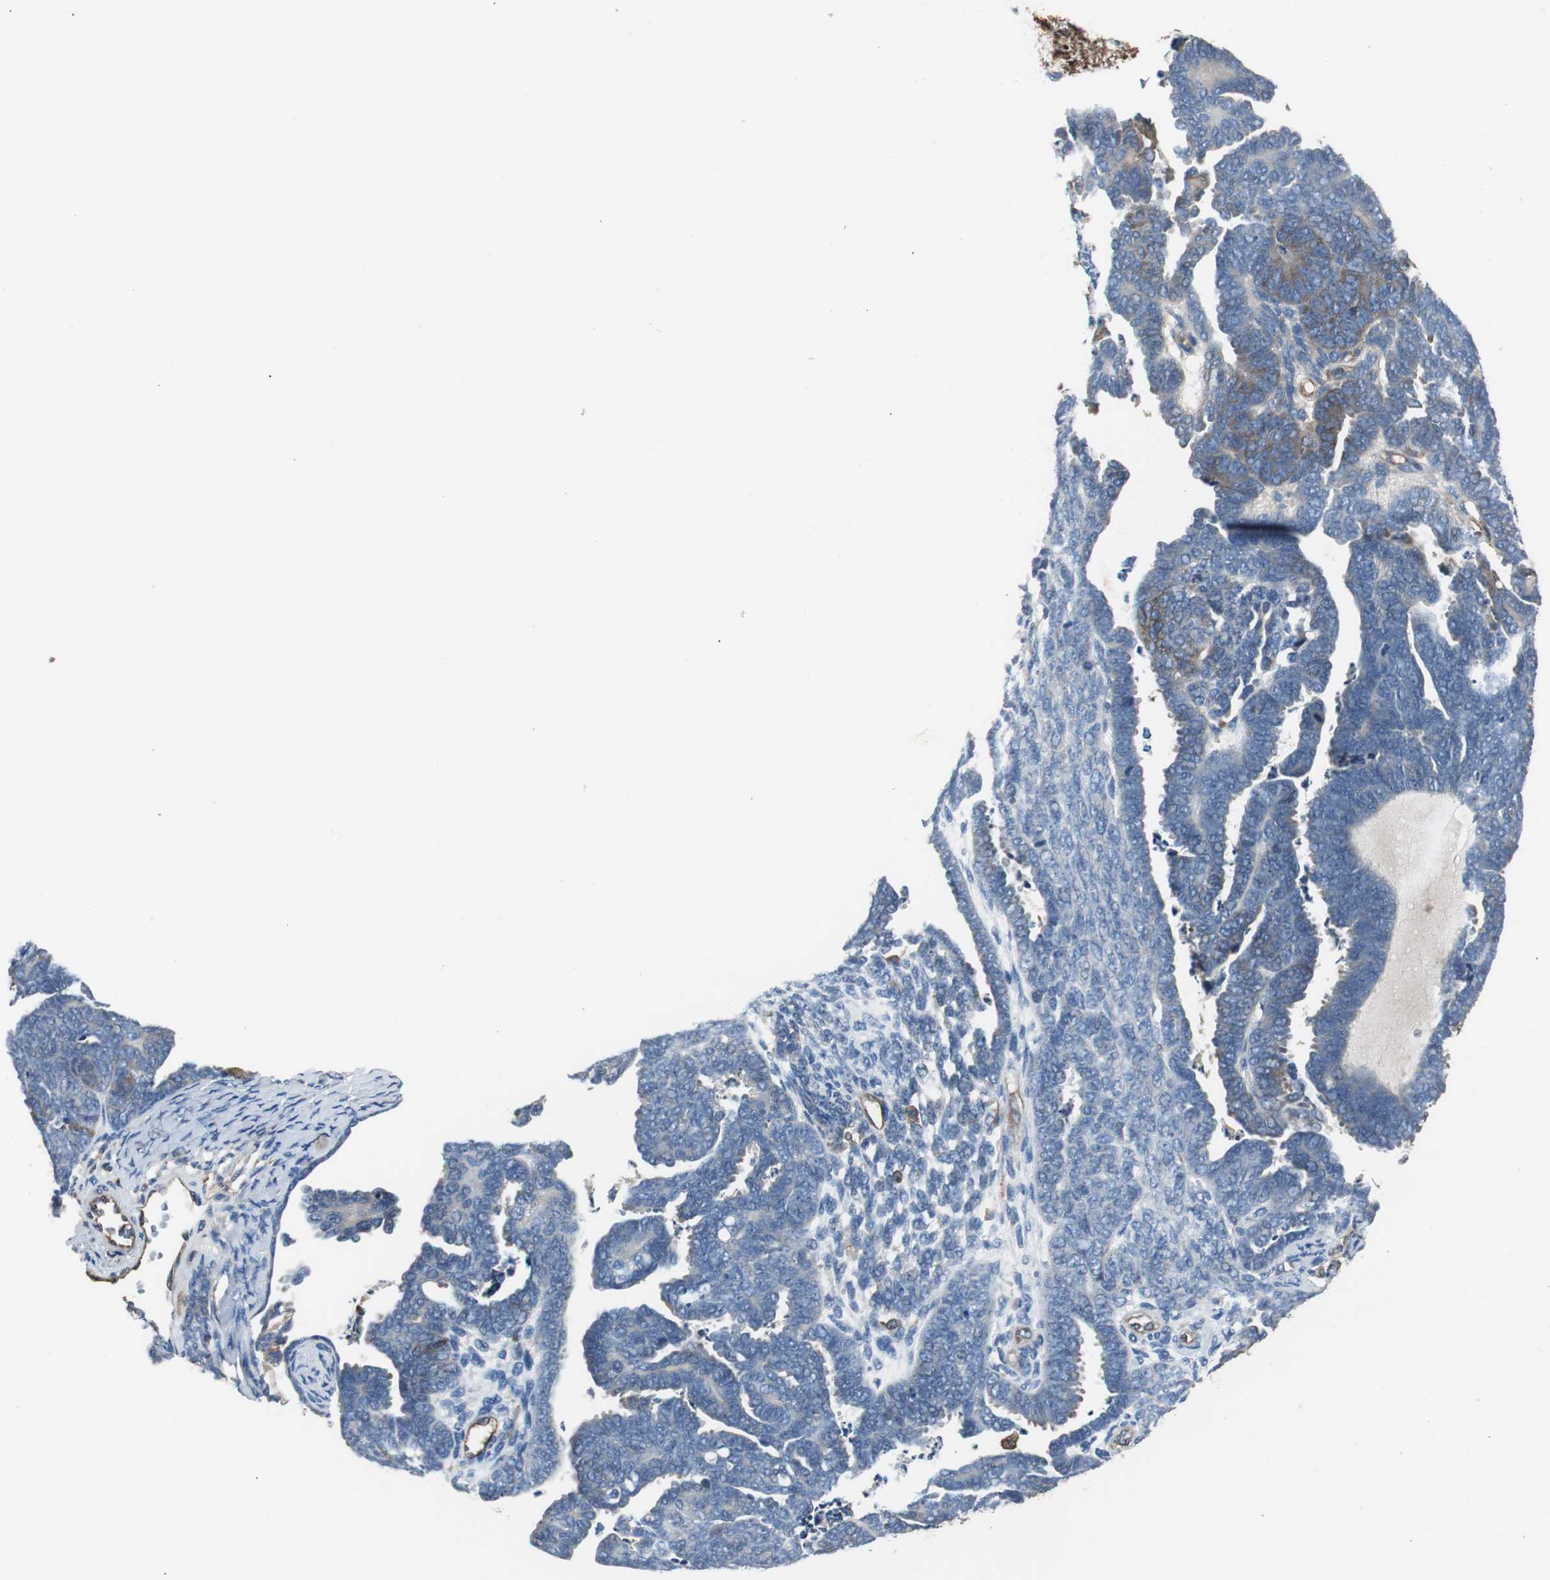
{"staining": {"intensity": "moderate", "quantity": "<25%", "location": "cytoplasmic/membranous"}, "tissue": "endometrial cancer", "cell_type": "Tumor cells", "image_type": "cancer", "snomed": [{"axis": "morphology", "description": "Neoplasm, malignant, NOS"}, {"axis": "topography", "description": "Endometrium"}], "caption": "Immunohistochemical staining of human endometrial cancer shows low levels of moderate cytoplasmic/membranous protein expression in approximately <25% of tumor cells.", "gene": "B2M", "patient": {"sex": "female", "age": 74}}